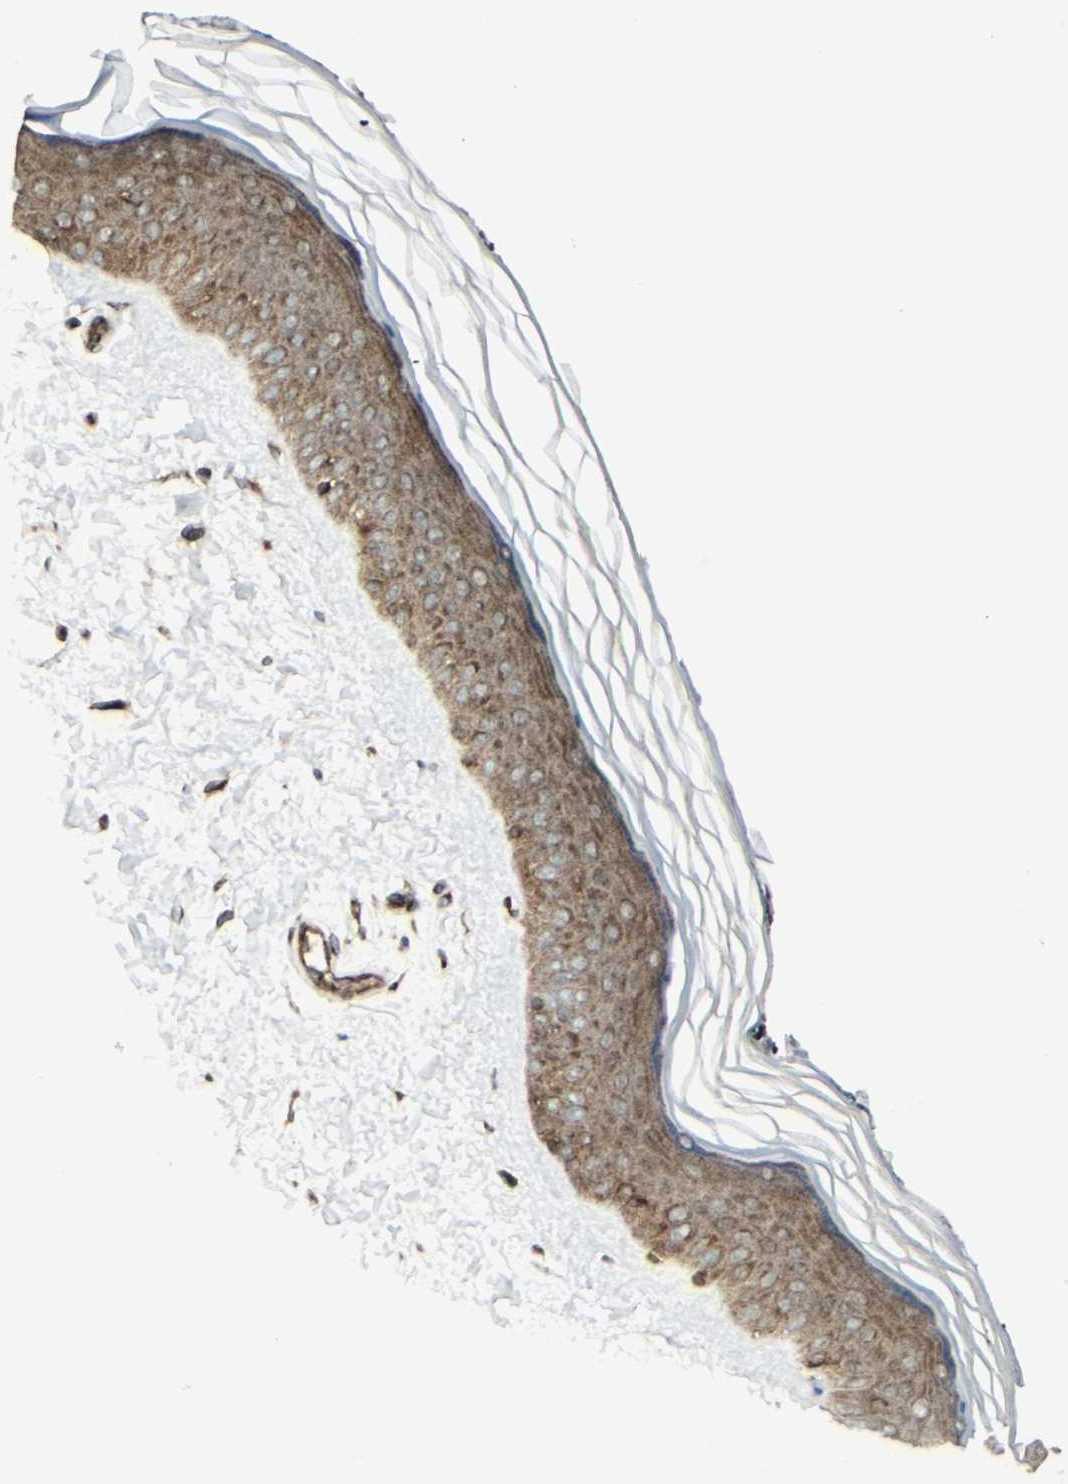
{"staining": {"intensity": "strong", "quantity": ">75%", "location": "cytoplasmic/membranous"}, "tissue": "skin", "cell_type": "Fibroblasts", "image_type": "normal", "snomed": [{"axis": "morphology", "description": "Normal tissue, NOS"}, {"axis": "topography", "description": "Skin"}], "caption": "Immunohistochemical staining of unremarkable skin demonstrates high levels of strong cytoplasmic/membranous staining in approximately >75% of fibroblasts.", "gene": "NAPA", "patient": {"sex": "female", "age": 19}}